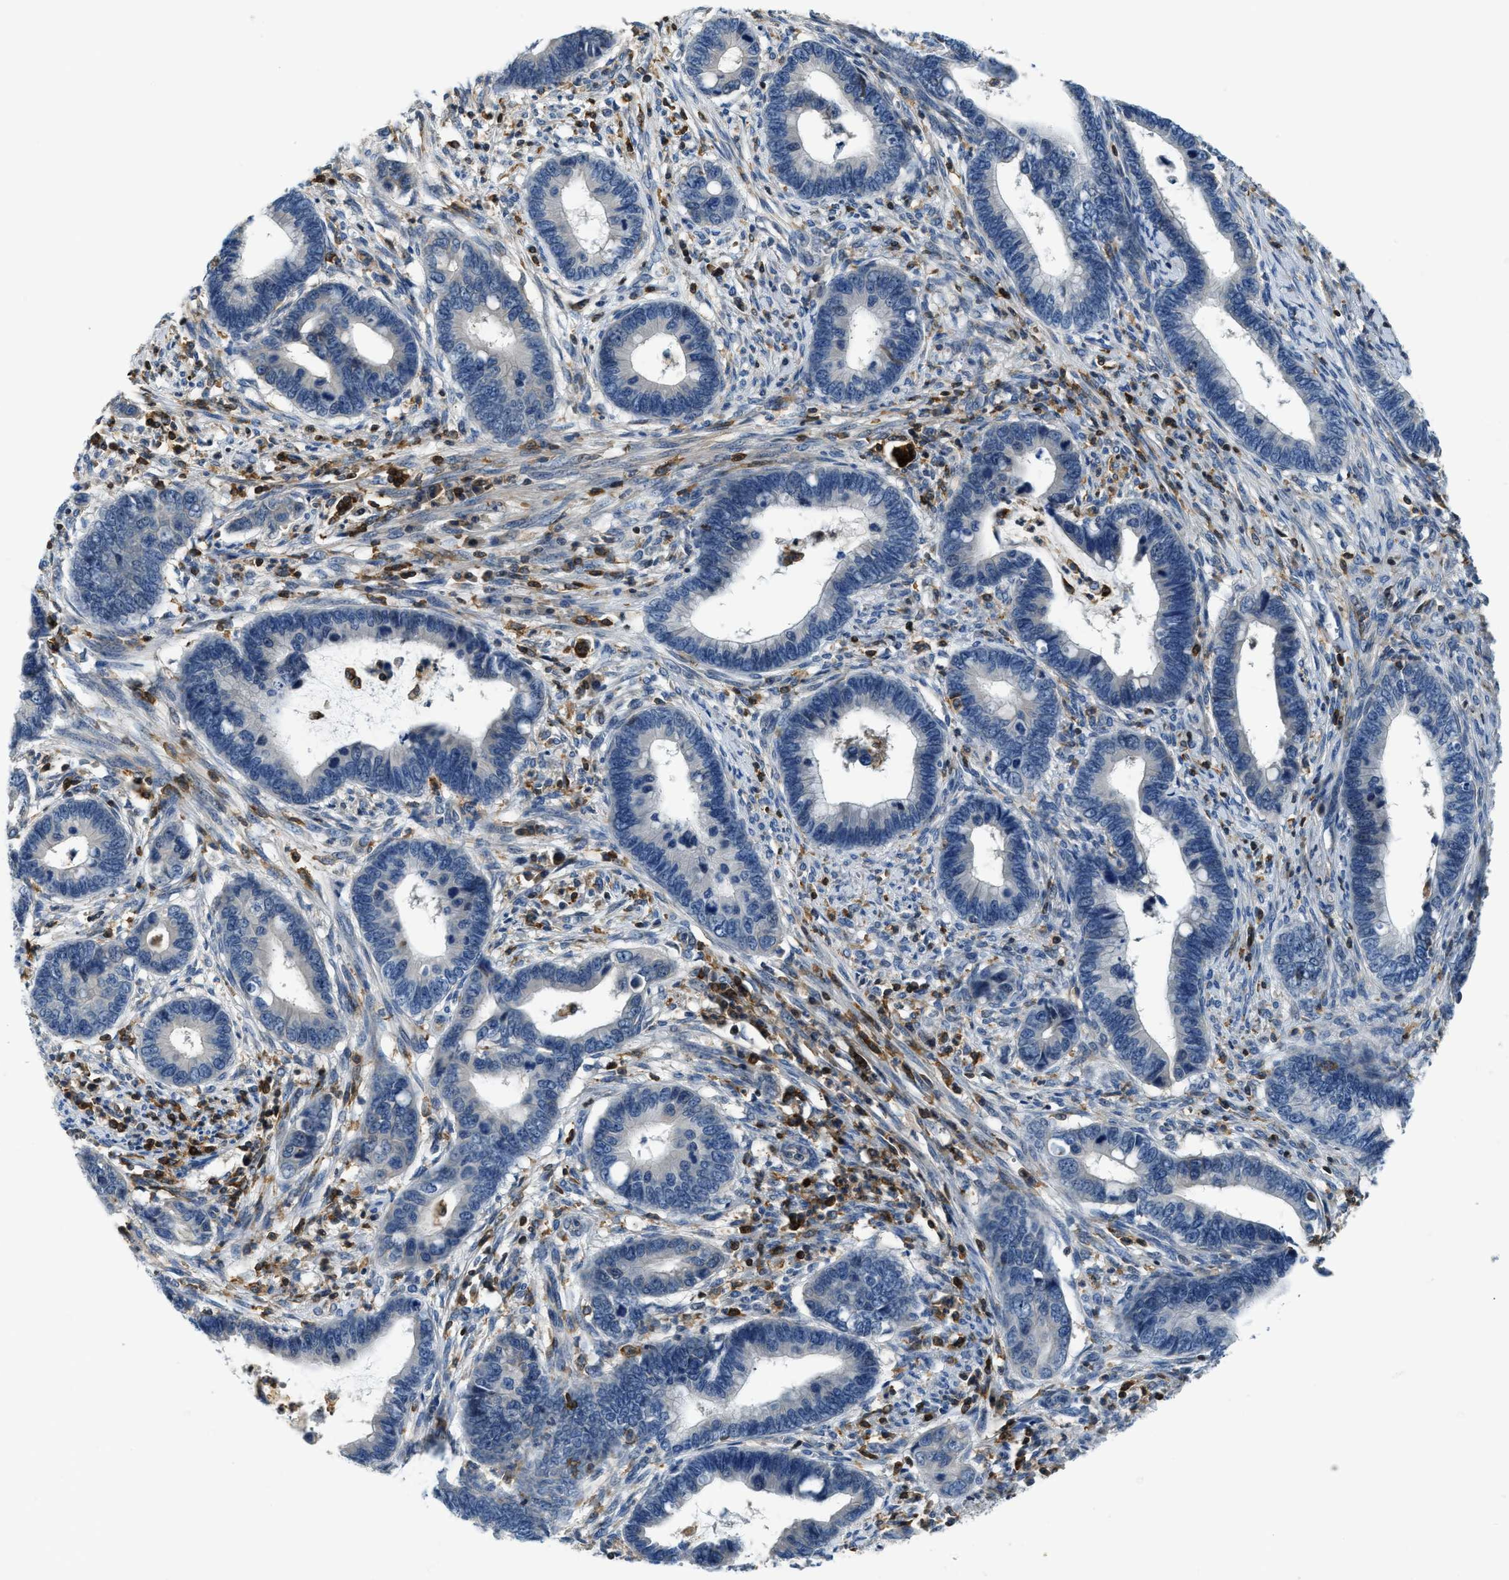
{"staining": {"intensity": "negative", "quantity": "none", "location": "none"}, "tissue": "cervical cancer", "cell_type": "Tumor cells", "image_type": "cancer", "snomed": [{"axis": "morphology", "description": "Adenocarcinoma, NOS"}, {"axis": "topography", "description": "Cervix"}], "caption": "A high-resolution photomicrograph shows immunohistochemistry staining of adenocarcinoma (cervical), which reveals no significant expression in tumor cells. Nuclei are stained in blue.", "gene": "MYO1G", "patient": {"sex": "female", "age": 44}}